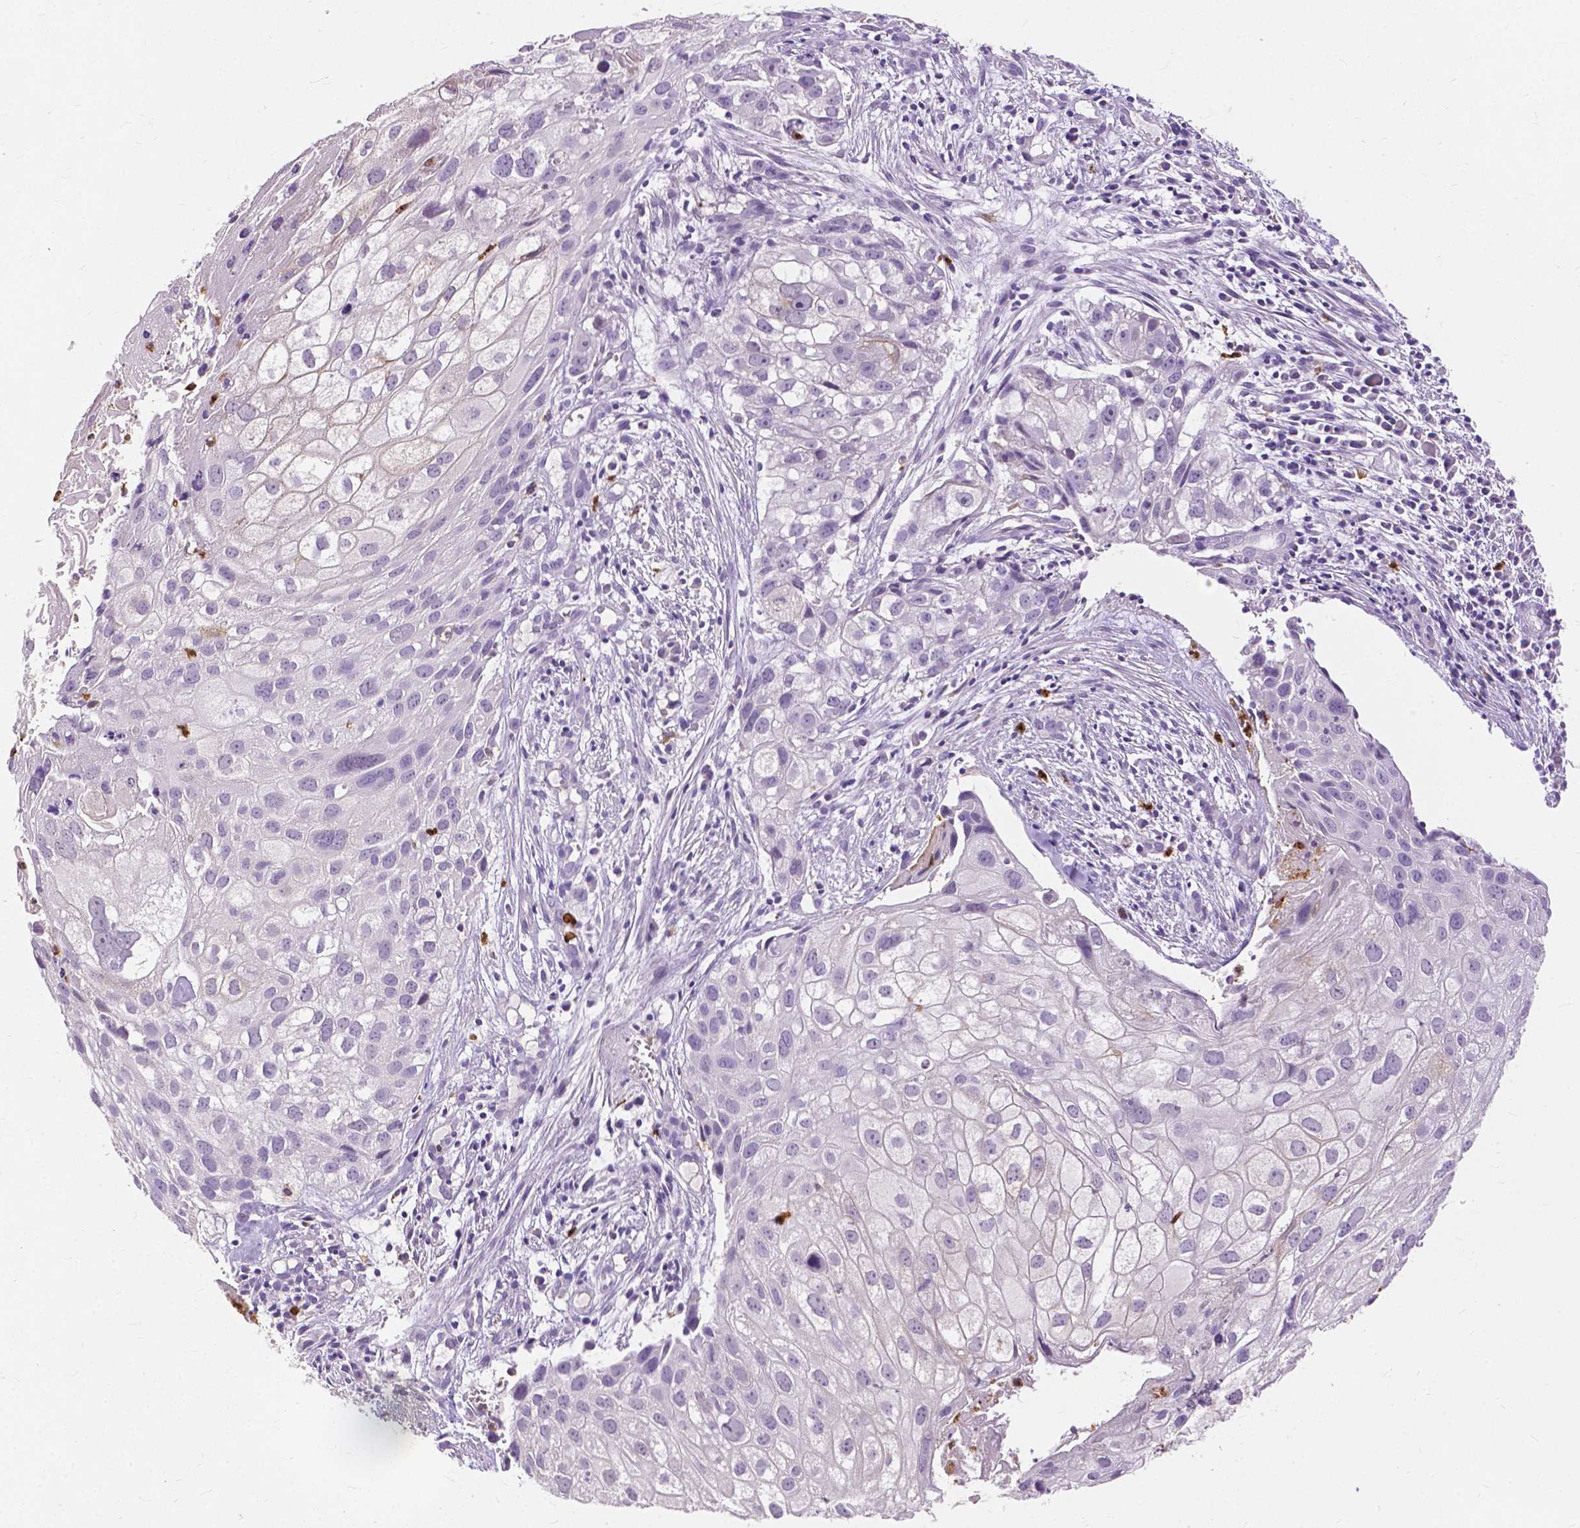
{"staining": {"intensity": "negative", "quantity": "none", "location": "none"}, "tissue": "cervical cancer", "cell_type": "Tumor cells", "image_type": "cancer", "snomed": [{"axis": "morphology", "description": "Squamous cell carcinoma, NOS"}, {"axis": "topography", "description": "Cervix"}], "caption": "High power microscopy photomicrograph of an immunohistochemistry (IHC) photomicrograph of squamous cell carcinoma (cervical), revealing no significant positivity in tumor cells.", "gene": "CXCR2", "patient": {"sex": "female", "age": 53}}